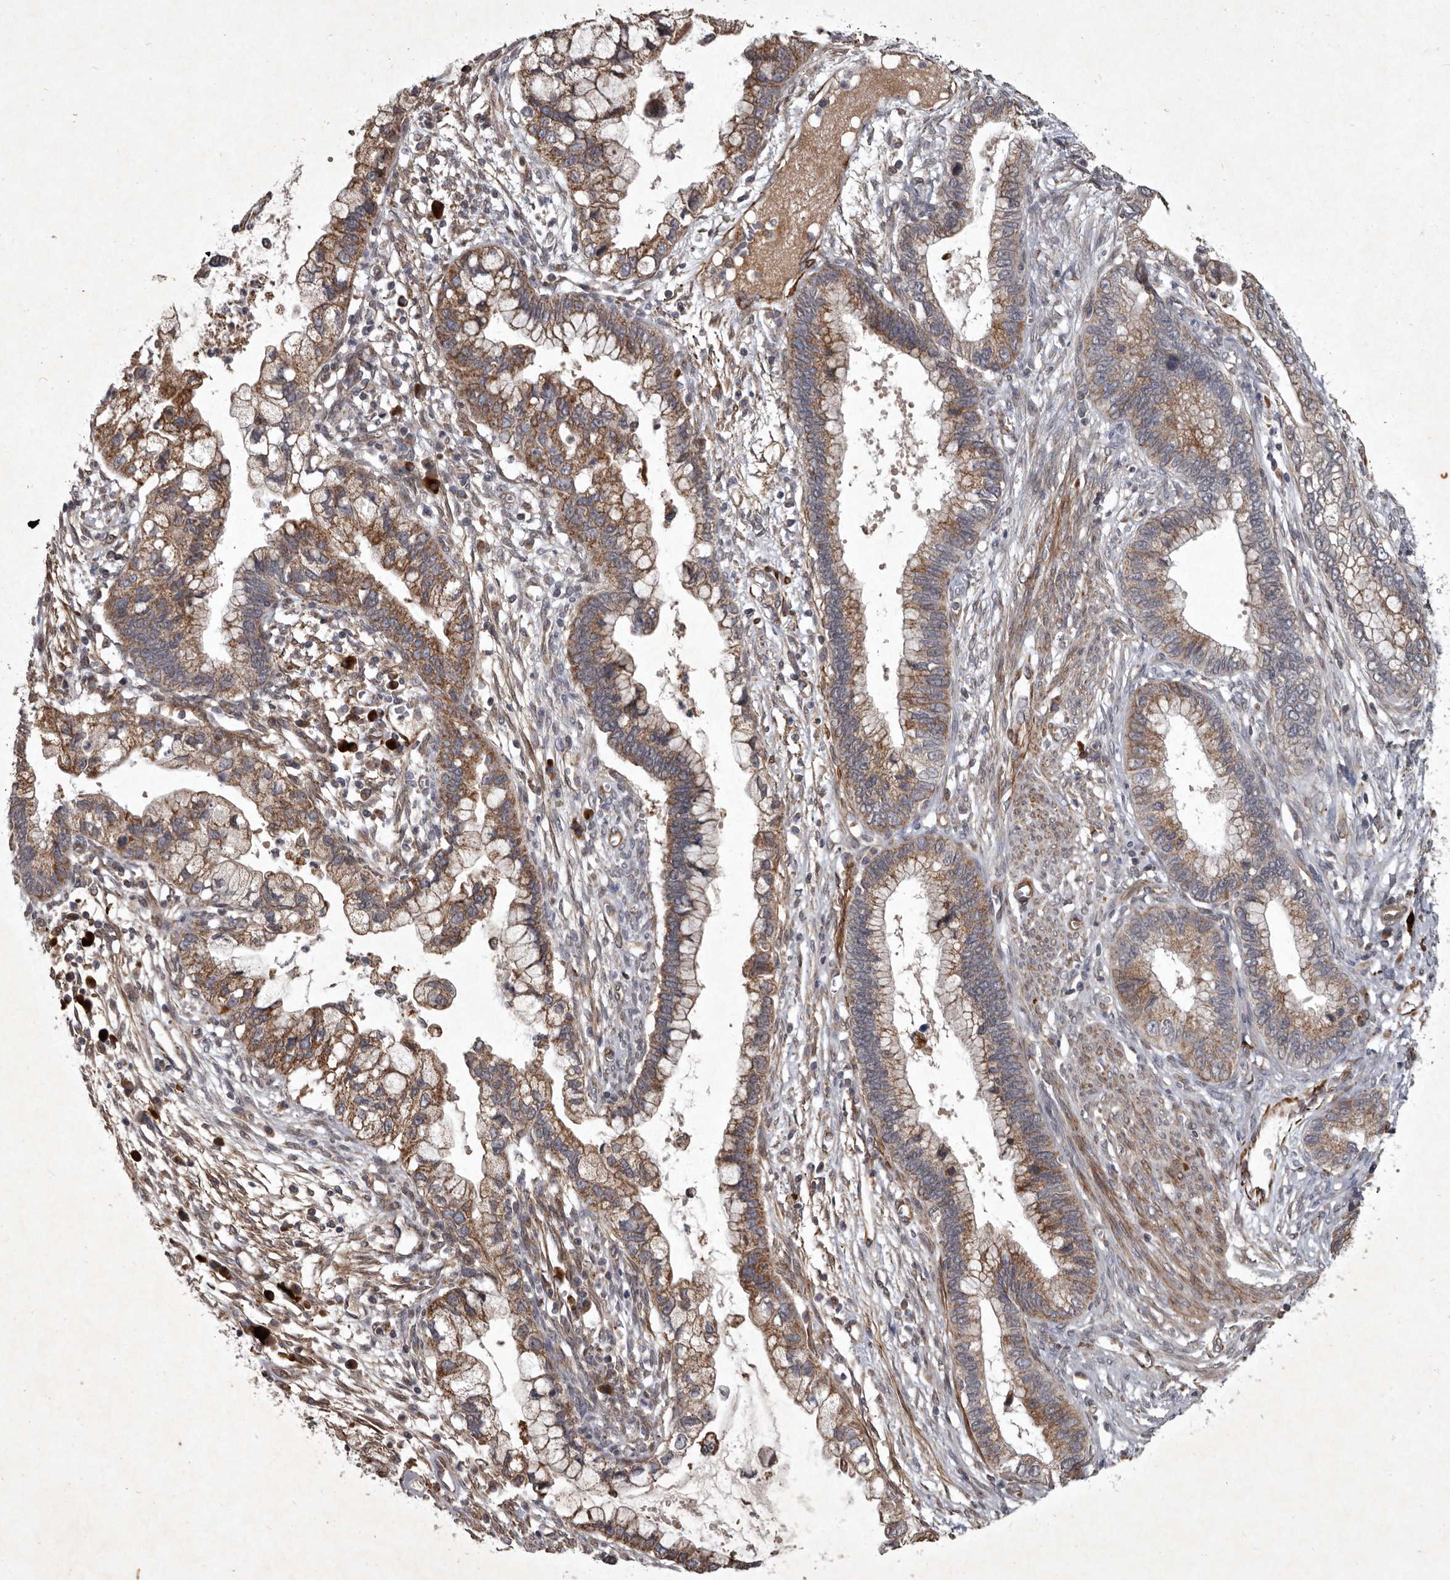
{"staining": {"intensity": "moderate", "quantity": ">75%", "location": "cytoplasmic/membranous"}, "tissue": "cervical cancer", "cell_type": "Tumor cells", "image_type": "cancer", "snomed": [{"axis": "morphology", "description": "Adenocarcinoma, NOS"}, {"axis": "topography", "description": "Cervix"}], "caption": "Brown immunohistochemical staining in cervical cancer (adenocarcinoma) demonstrates moderate cytoplasmic/membranous positivity in approximately >75% of tumor cells.", "gene": "MRPS15", "patient": {"sex": "female", "age": 44}}